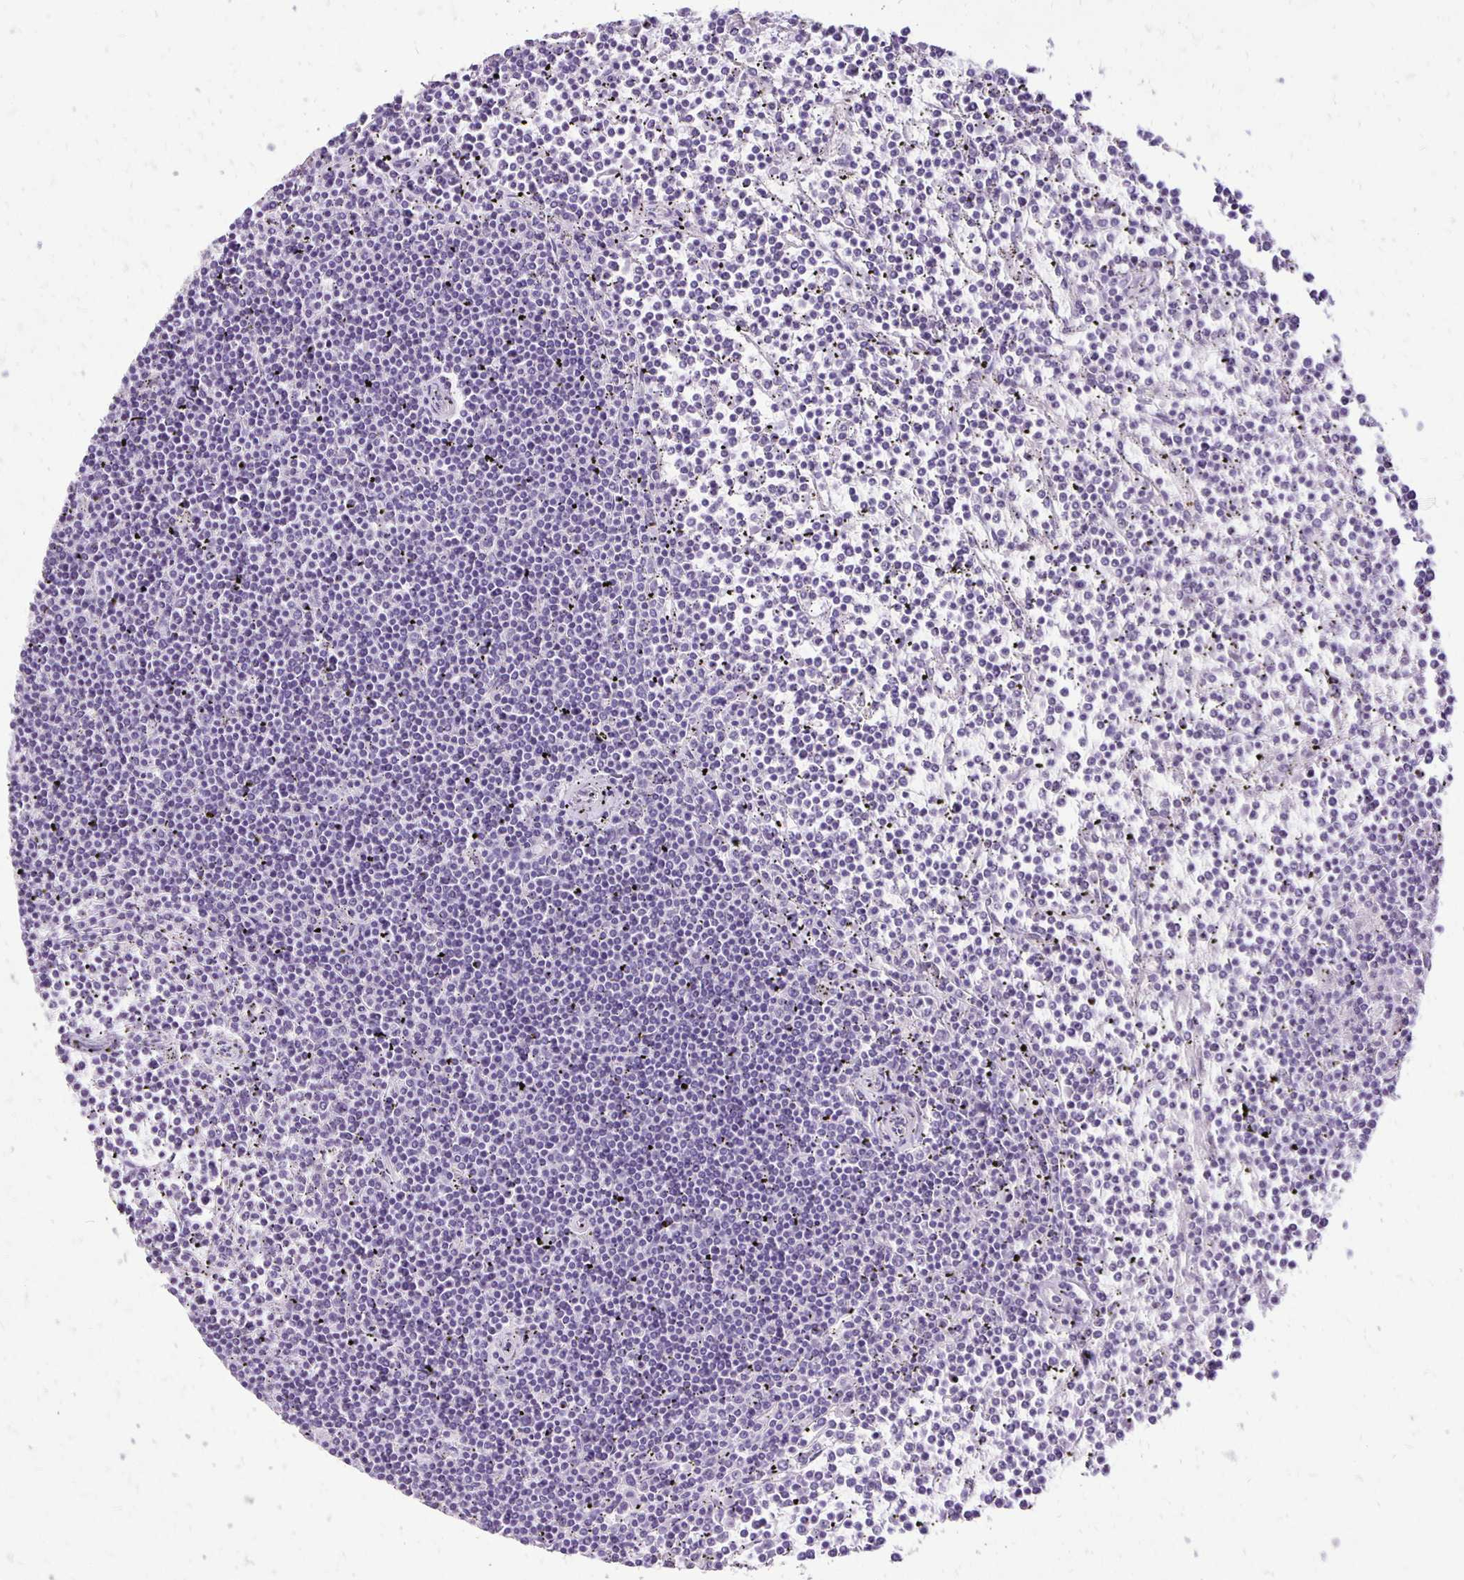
{"staining": {"intensity": "negative", "quantity": "none", "location": "none"}, "tissue": "lymphoma", "cell_type": "Tumor cells", "image_type": "cancer", "snomed": [{"axis": "morphology", "description": "Malignant lymphoma, non-Hodgkin's type, Low grade"}, {"axis": "topography", "description": "Spleen"}], "caption": "Lymphoma stained for a protein using immunohistochemistry (IHC) reveals no positivity tumor cells.", "gene": "ANKRD45", "patient": {"sex": "female", "age": 19}}